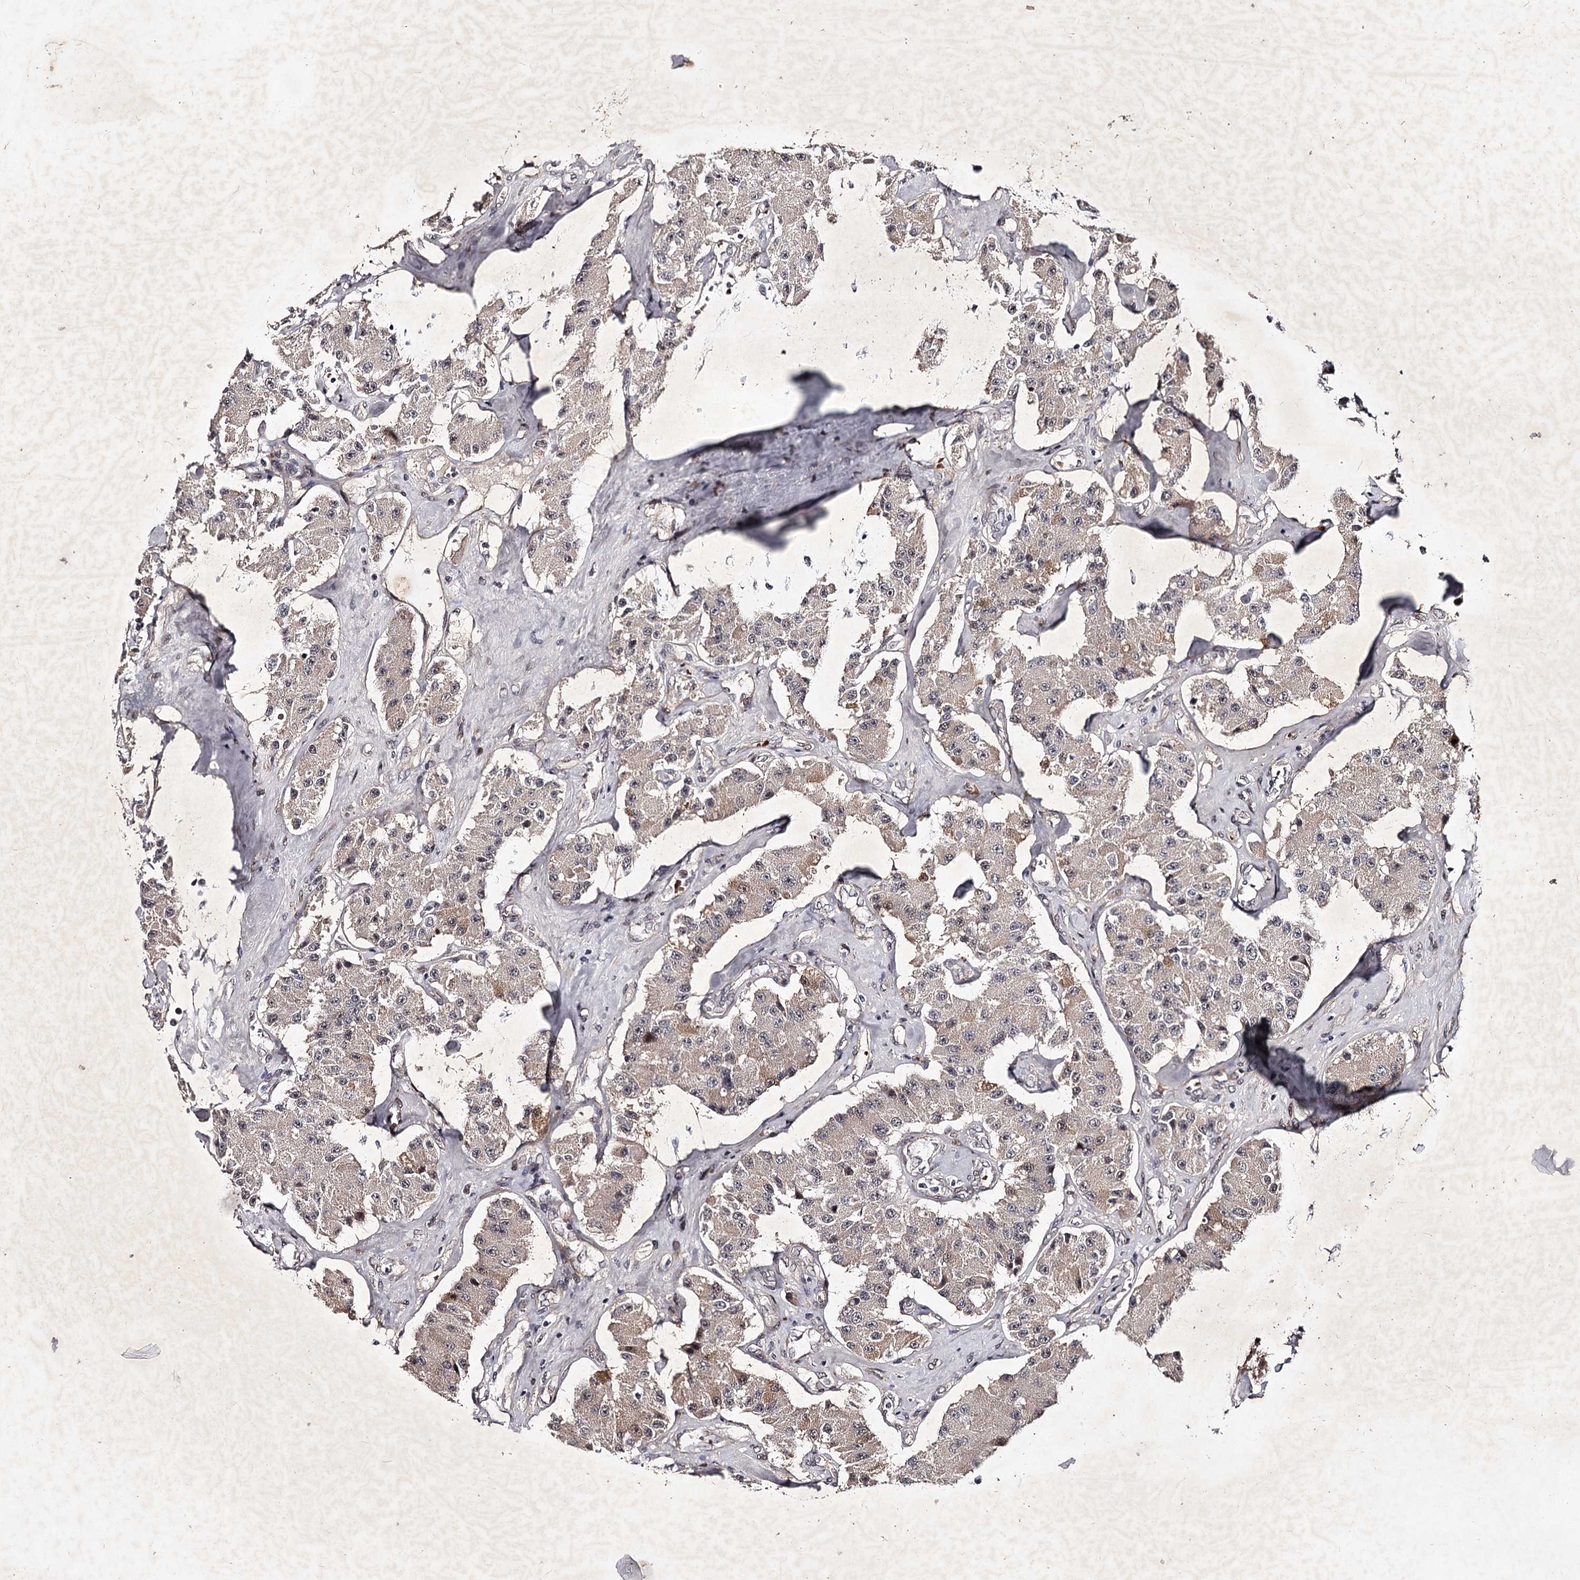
{"staining": {"intensity": "weak", "quantity": "25%-75%", "location": "cytoplasmic/membranous,nuclear"}, "tissue": "carcinoid", "cell_type": "Tumor cells", "image_type": "cancer", "snomed": [{"axis": "morphology", "description": "Carcinoid, malignant, NOS"}, {"axis": "topography", "description": "Pancreas"}], "caption": "The image shows staining of carcinoid, revealing weak cytoplasmic/membranous and nuclear protein expression (brown color) within tumor cells.", "gene": "RNF44", "patient": {"sex": "male", "age": 41}}